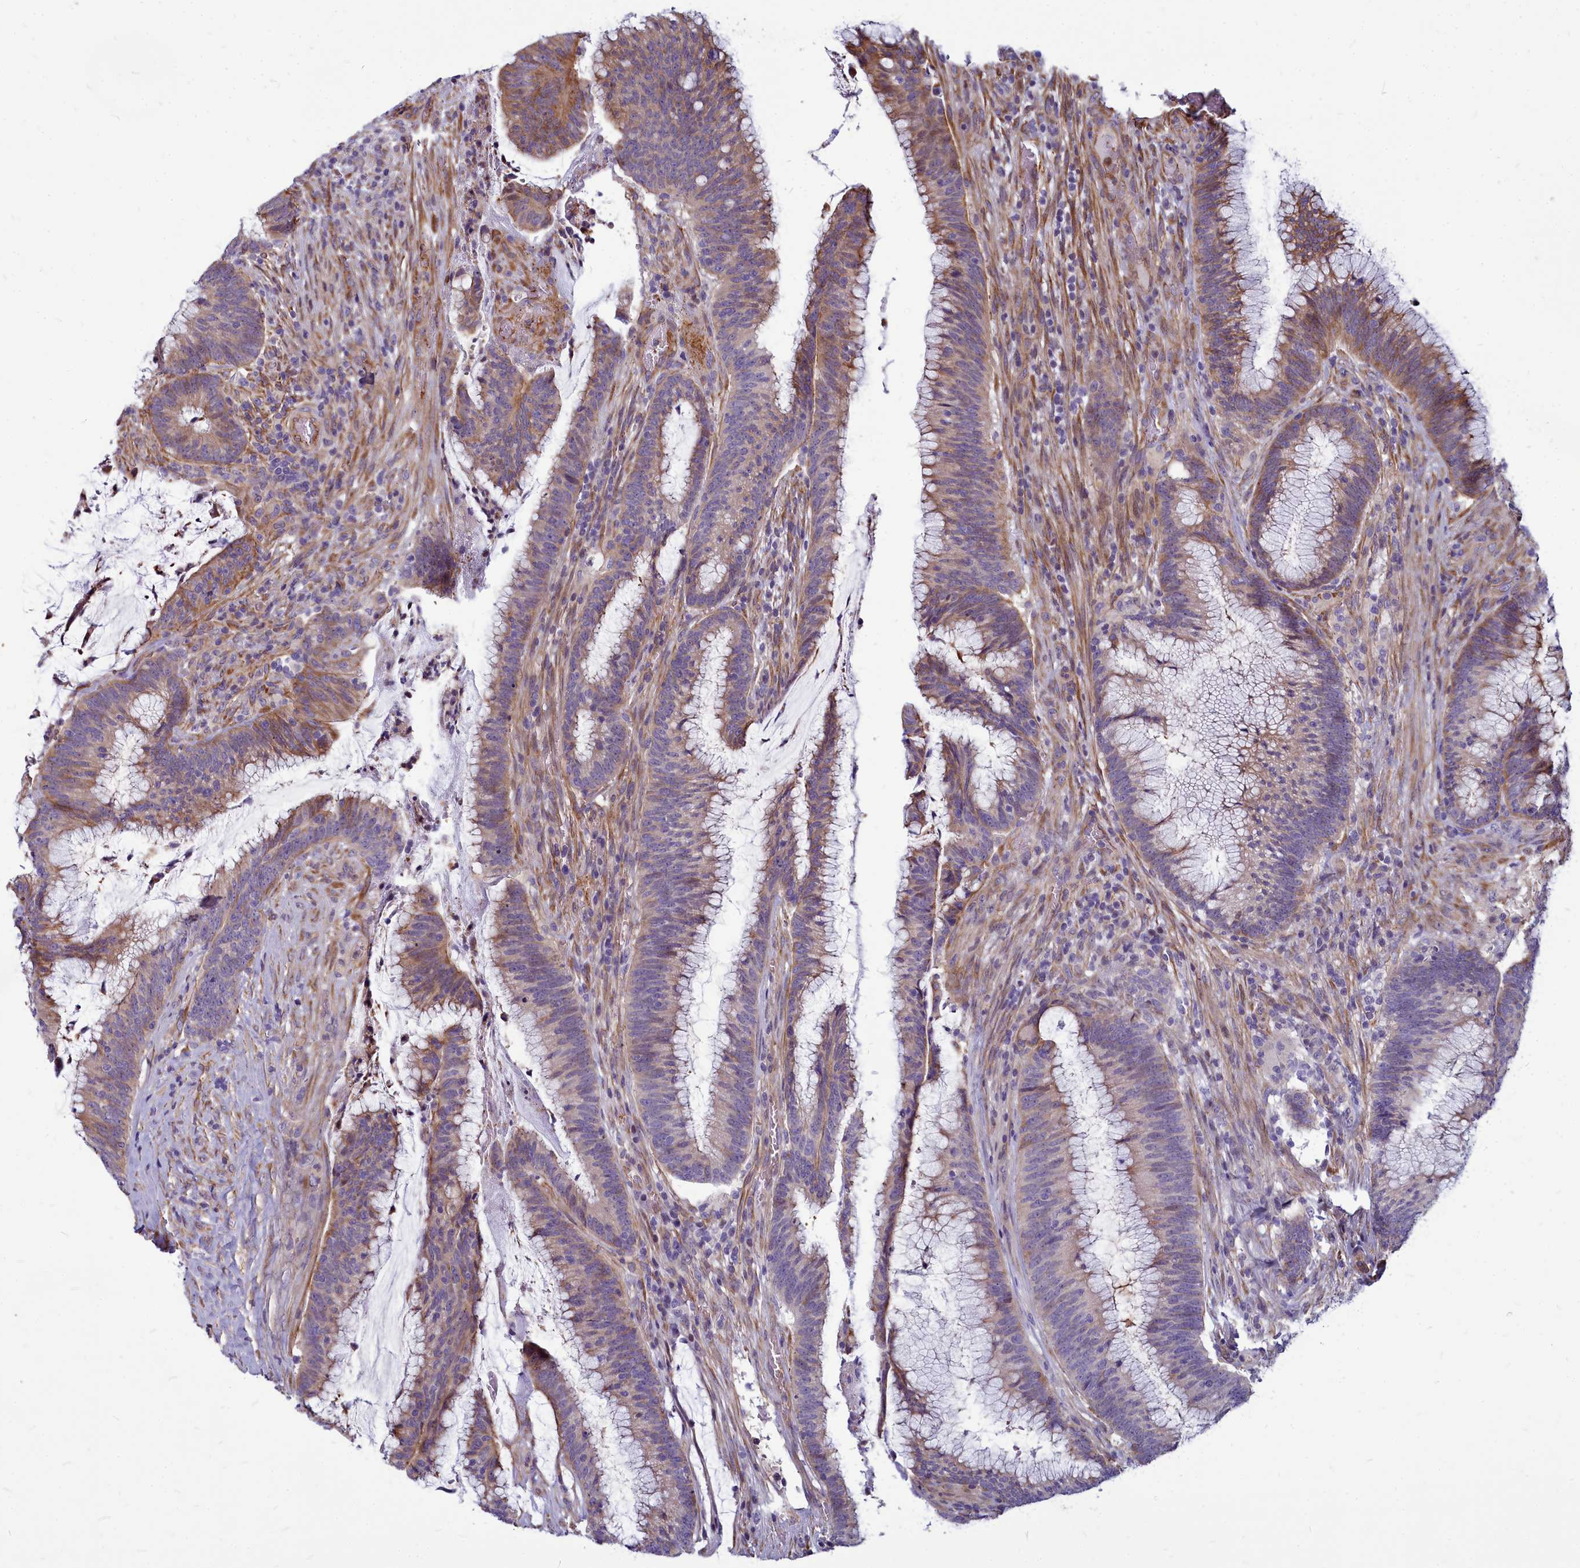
{"staining": {"intensity": "moderate", "quantity": "25%-75%", "location": "cytoplasmic/membranous"}, "tissue": "colorectal cancer", "cell_type": "Tumor cells", "image_type": "cancer", "snomed": [{"axis": "morphology", "description": "Adenocarcinoma, NOS"}, {"axis": "topography", "description": "Rectum"}], "caption": "High-magnification brightfield microscopy of colorectal adenocarcinoma stained with DAB (brown) and counterstained with hematoxylin (blue). tumor cells exhibit moderate cytoplasmic/membranous positivity is appreciated in about25%-75% of cells. The protein of interest is shown in brown color, while the nuclei are stained blue.", "gene": "TTC5", "patient": {"sex": "female", "age": 77}}